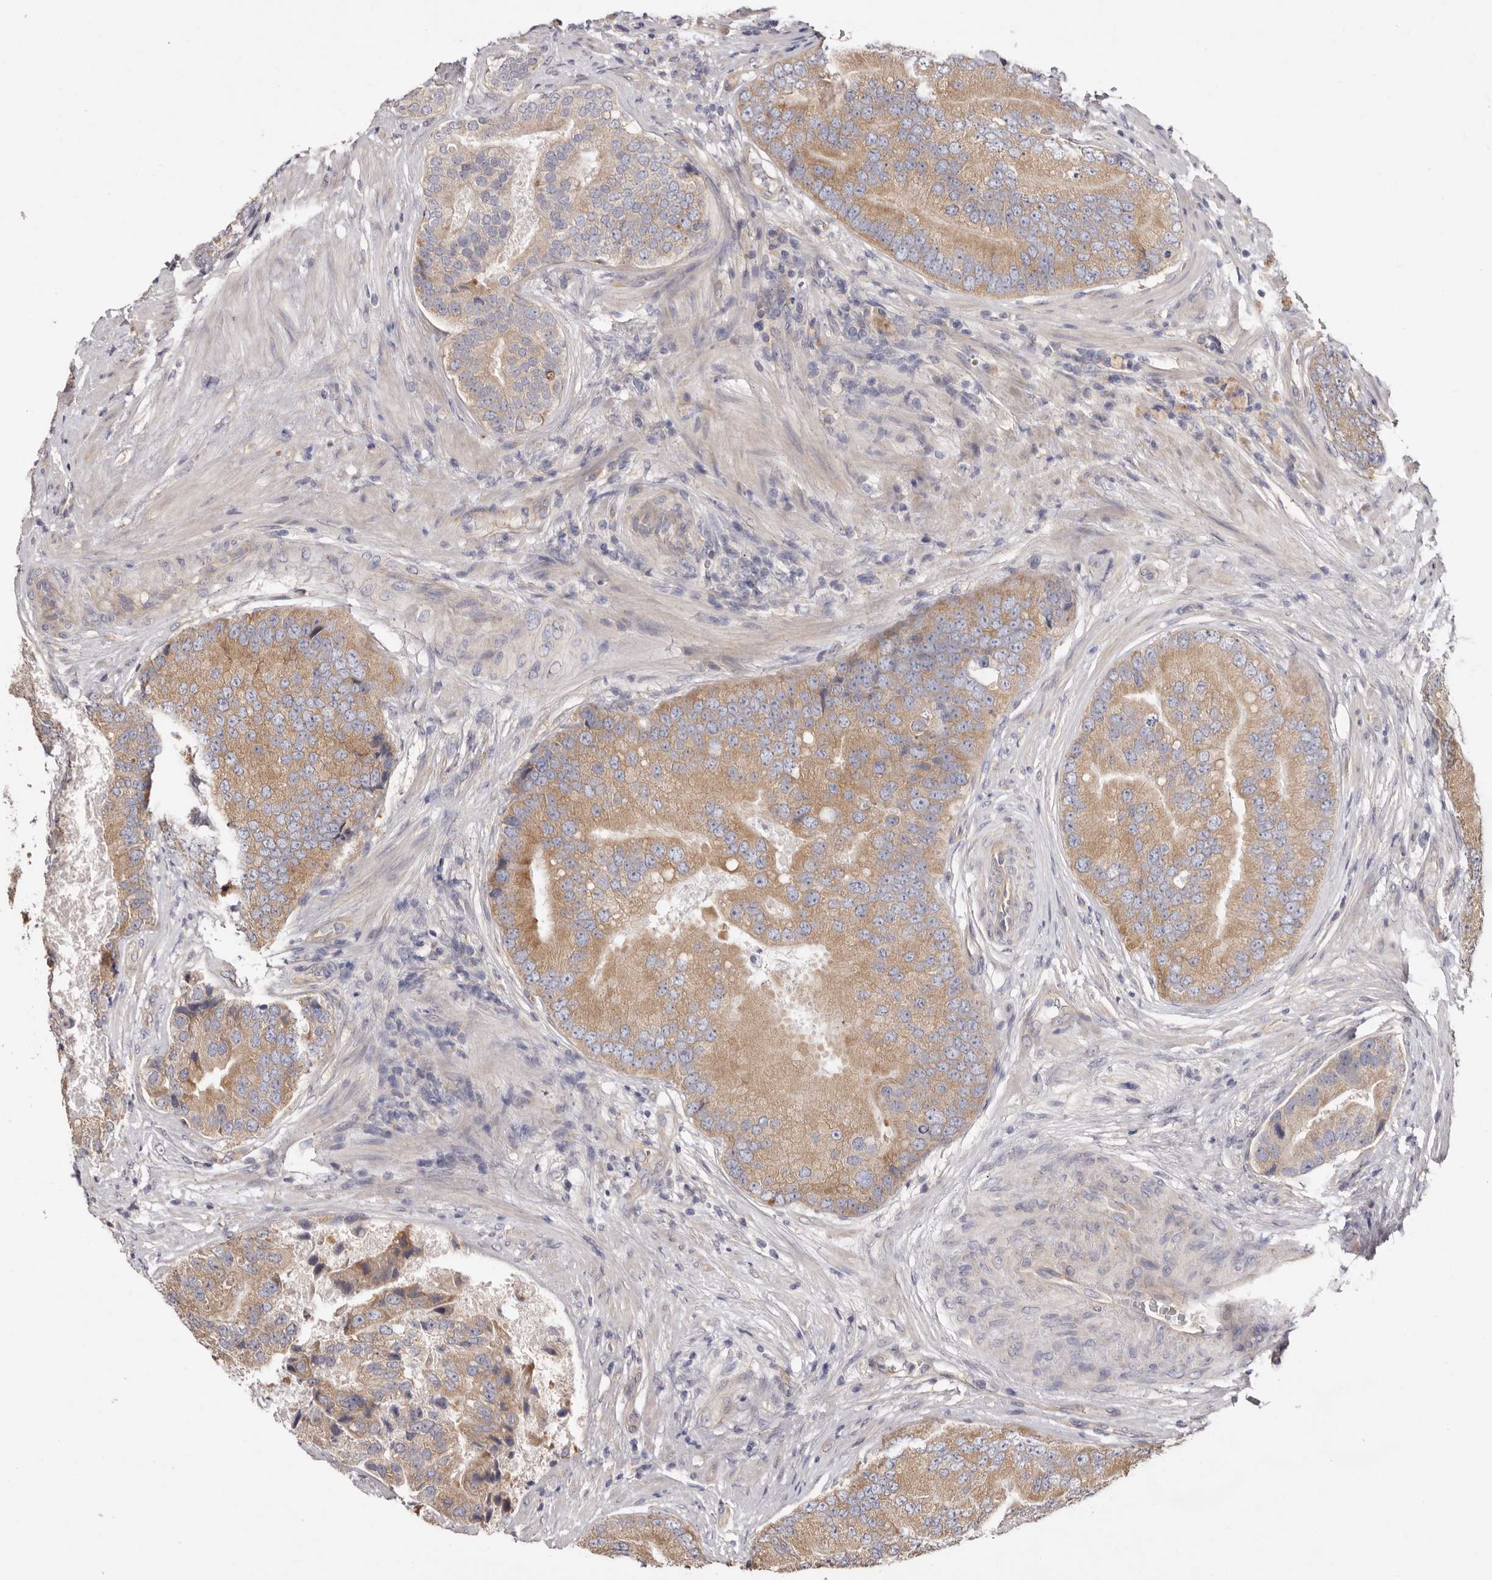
{"staining": {"intensity": "moderate", "quantity": ">75%", "location": "cytoplasmic/membranous"}, "tissue": "prostate cancer", "cell_type": "Tumor cells", "image_type": "cancer", "snomed": [{"axis": "morphology", "description": "Adenocarcinoma, High grade"}, {"axis": "topography", "description": "Prostate"}], "caption": "The micrograph exhibits immunohistochemical staining of prostate cancer. There is moderate cytoplasmic/membranous positivity is identified in about >75% of tumor cells. (DAB IHC with brightfield microscopy, high magnification).", "gene": "FAM167B", "patient": {"sex": "male", "age": 70}}